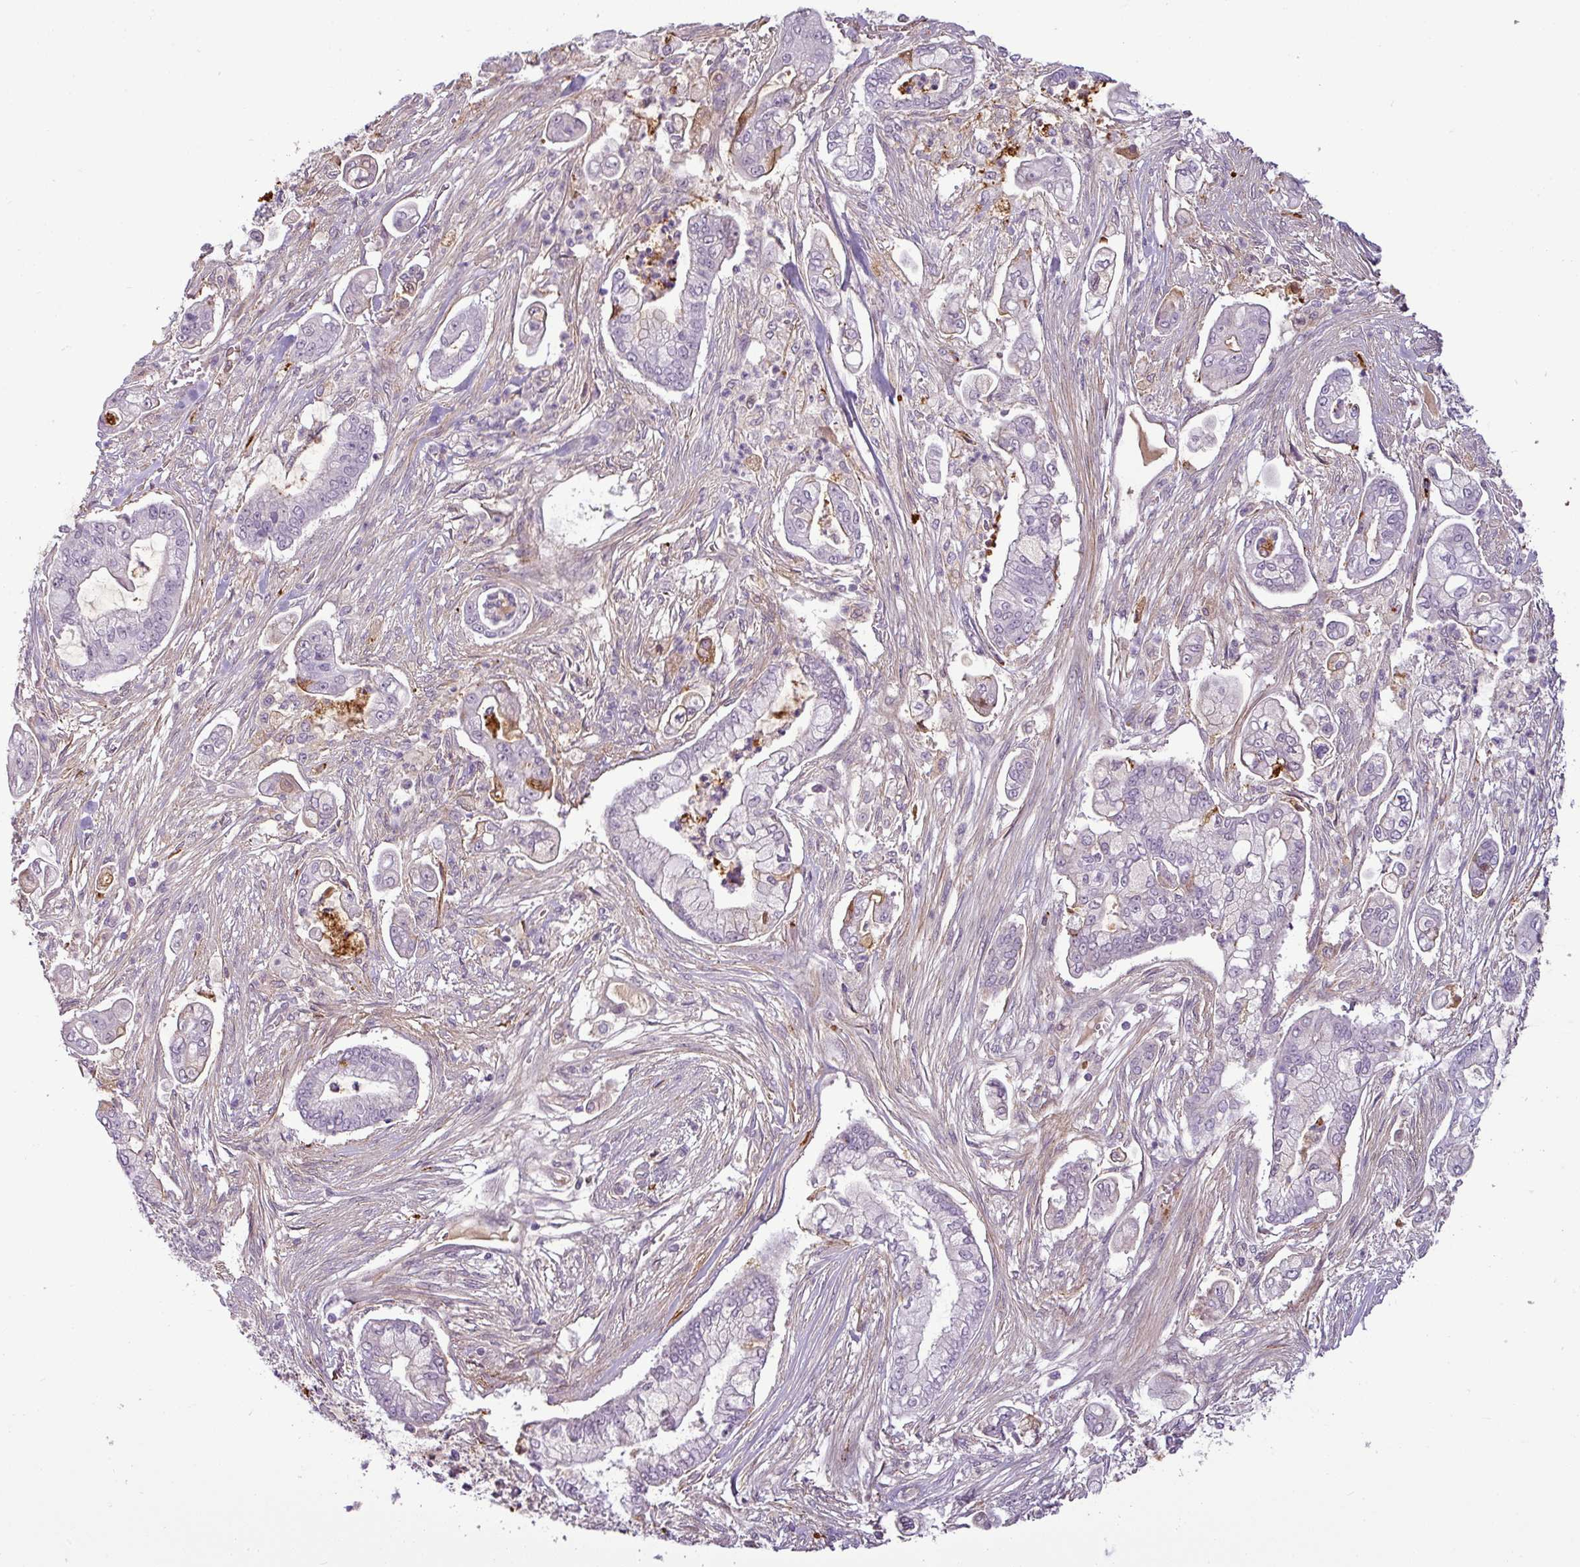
{"staining": {"intensity": "negative", "quantity": "none", "location": "none"}, "tissue": "pancreatic cancer", "cell_type": "Tumor cells", "image_type": "cancer", "snomed": [{"axis": "morphology", "description": "Adenocarcinoma, NOS"}, {"axis": "topography", "description": "Pancreas"}], "caption": "Tumor cells are negative for protein expression in human pancreatic cancer.", "gene": "APOC1", "patient": {"sex": "female", "age": 69}}